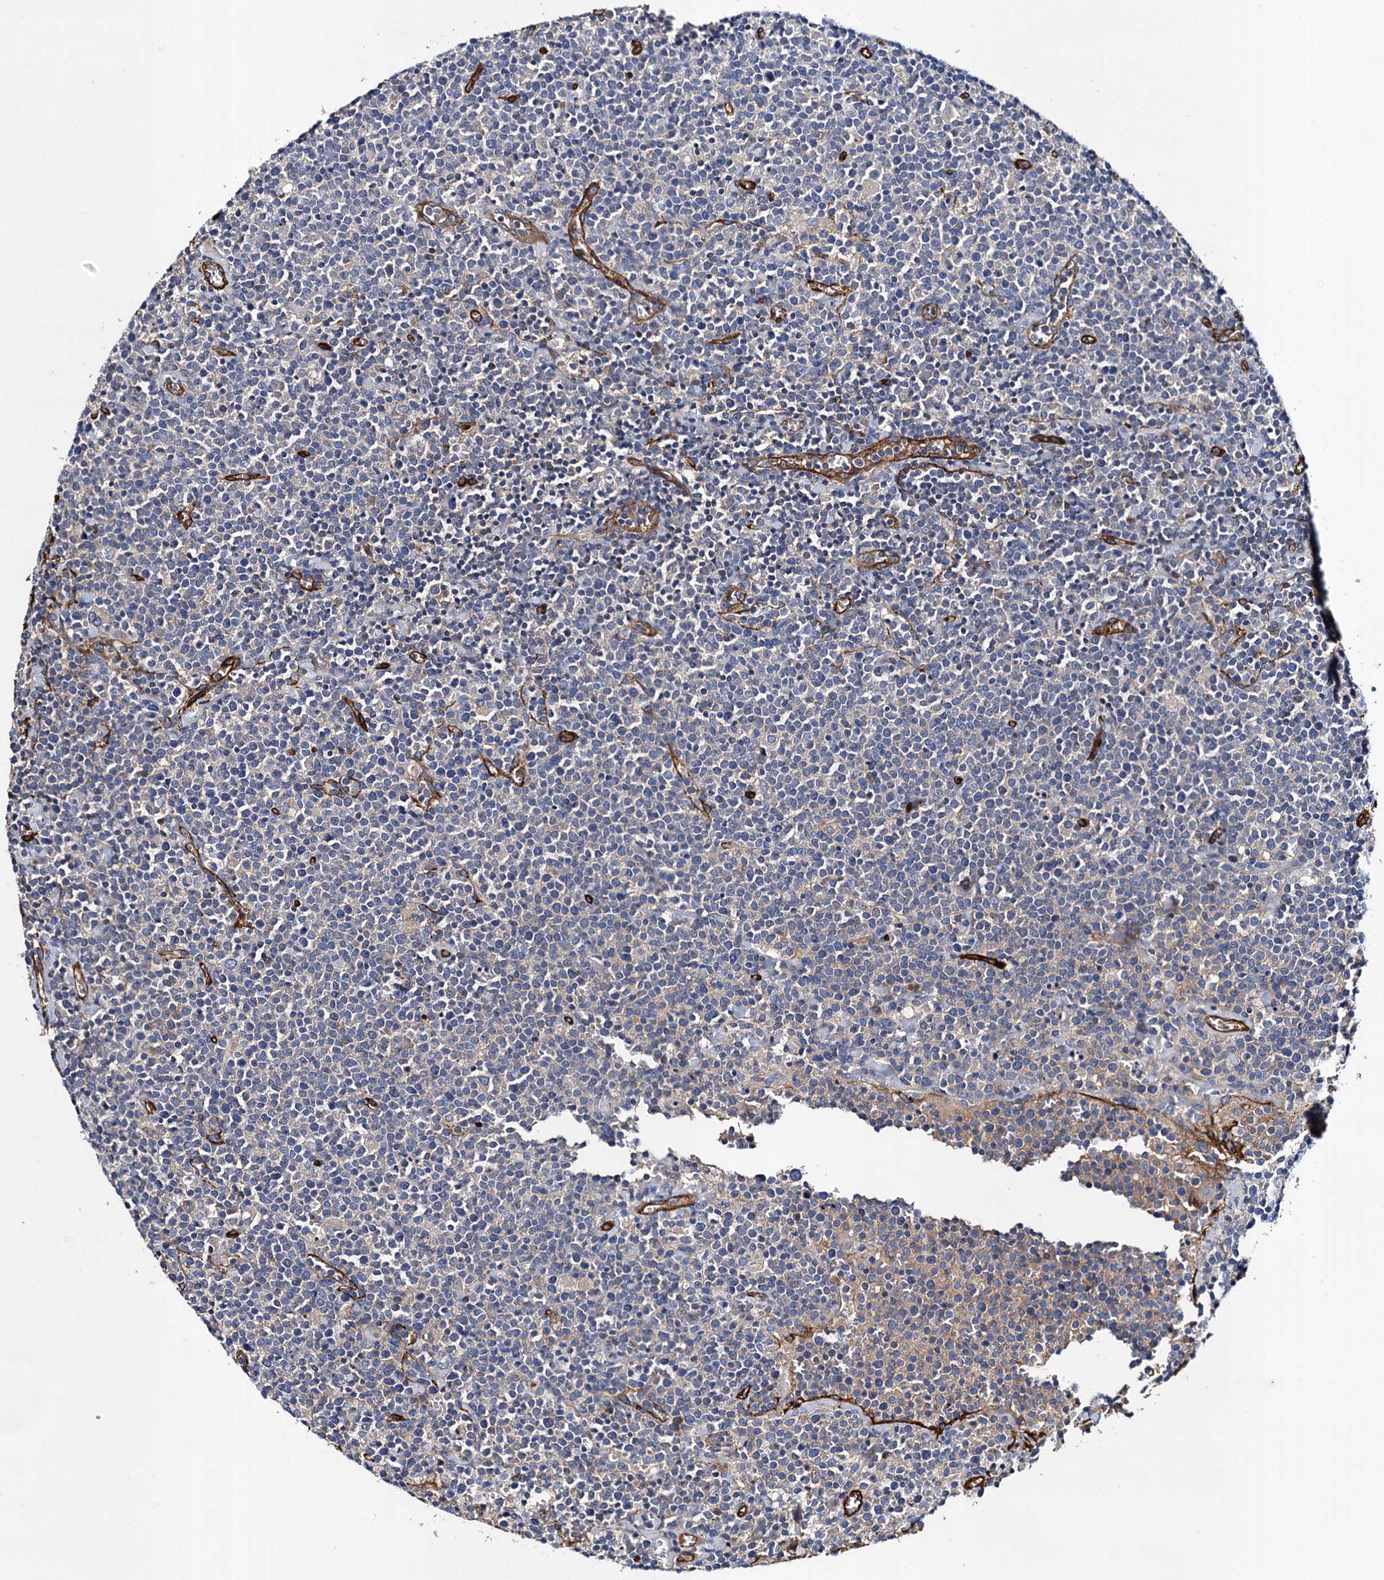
{"staining": {"intensity": "negative", "quantity": "none", "location": "none"}, "tissue": "lymphoma", "cell_type": "Tumor cells", "image_type": "cancer", "snomed": [{"axis": "morphology", "description": "Malignant lymphoma, non-Hodgkin's type, High grade"}, {"axis": "topography", "description": "Lymph node"}], "caption": "An immunohistochemistry (IHC) photomicrograph of lymphoma is shown. There is no staining in tumor cells of lymphoma. (Brightfield microscopy of DAB (3,3'-diaminobenzidine) IHC at high magnification).", "gene": "CACNA1C", "patient": {"sex": "male", "age": 61}}